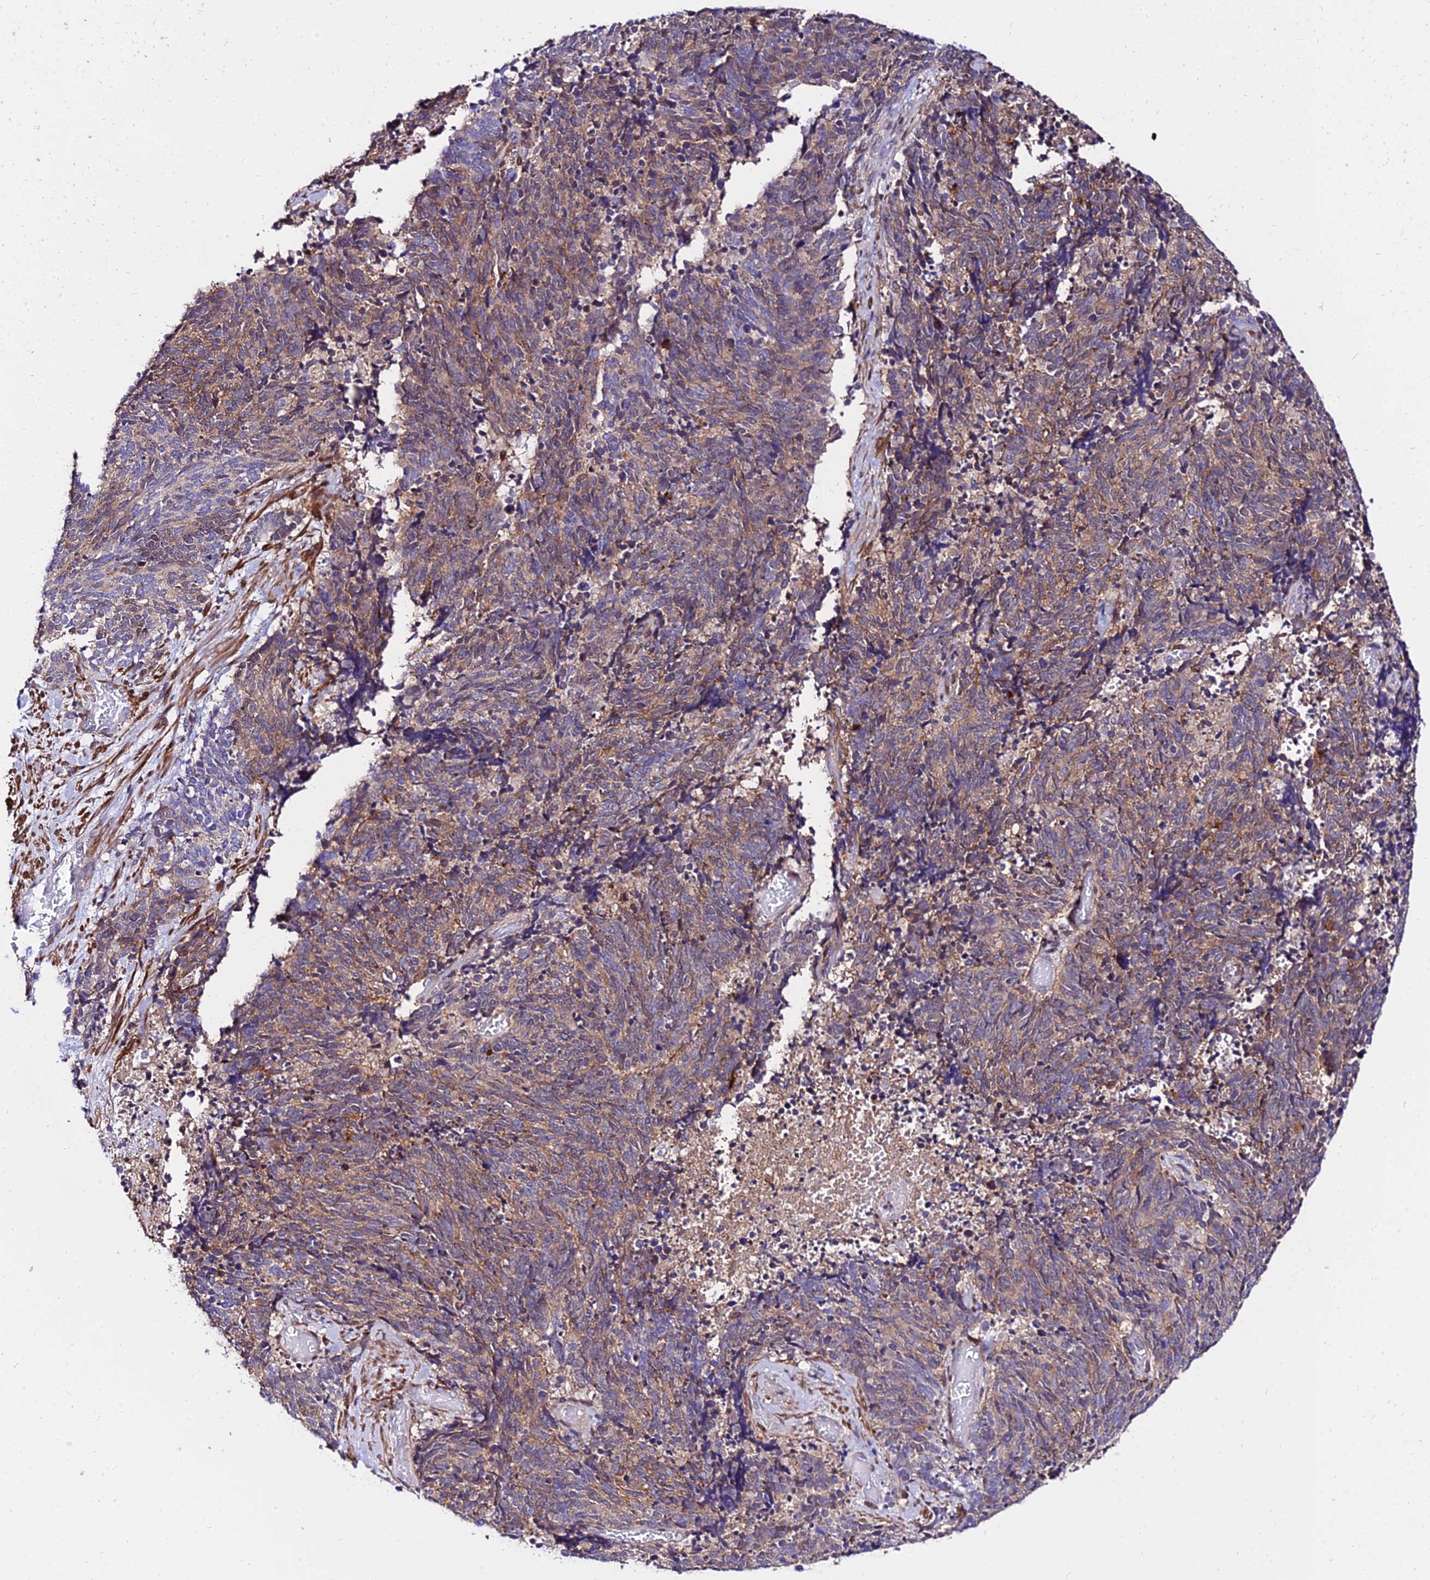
{"staining": {"intensity": "moderate", "quantity": ">75%", "location": "cytoplasmic/membranous"}, "tissue": "cervical cancer", "cell_type": "Tumor cells", "image_type": "cancer", "snomed": [{"axis": "morphology", "description": "Squamous cell carcinoma, NOS"}, {"axis": "topography", "description": "Cervix"}], "caption": "Immunohistochemistry histopathology image of neoplastic tissue: human cervical cancer (squamous cell carcinoma) stained using IHC displays medium levels of moderate protein expression localized specifically in the cytoplasmic/membranous of tumor cells, appearing as a cytoplasmic/membranous brown color.", "gene": "CSRP1", "patient": {"sex": "female", "age": 29}}